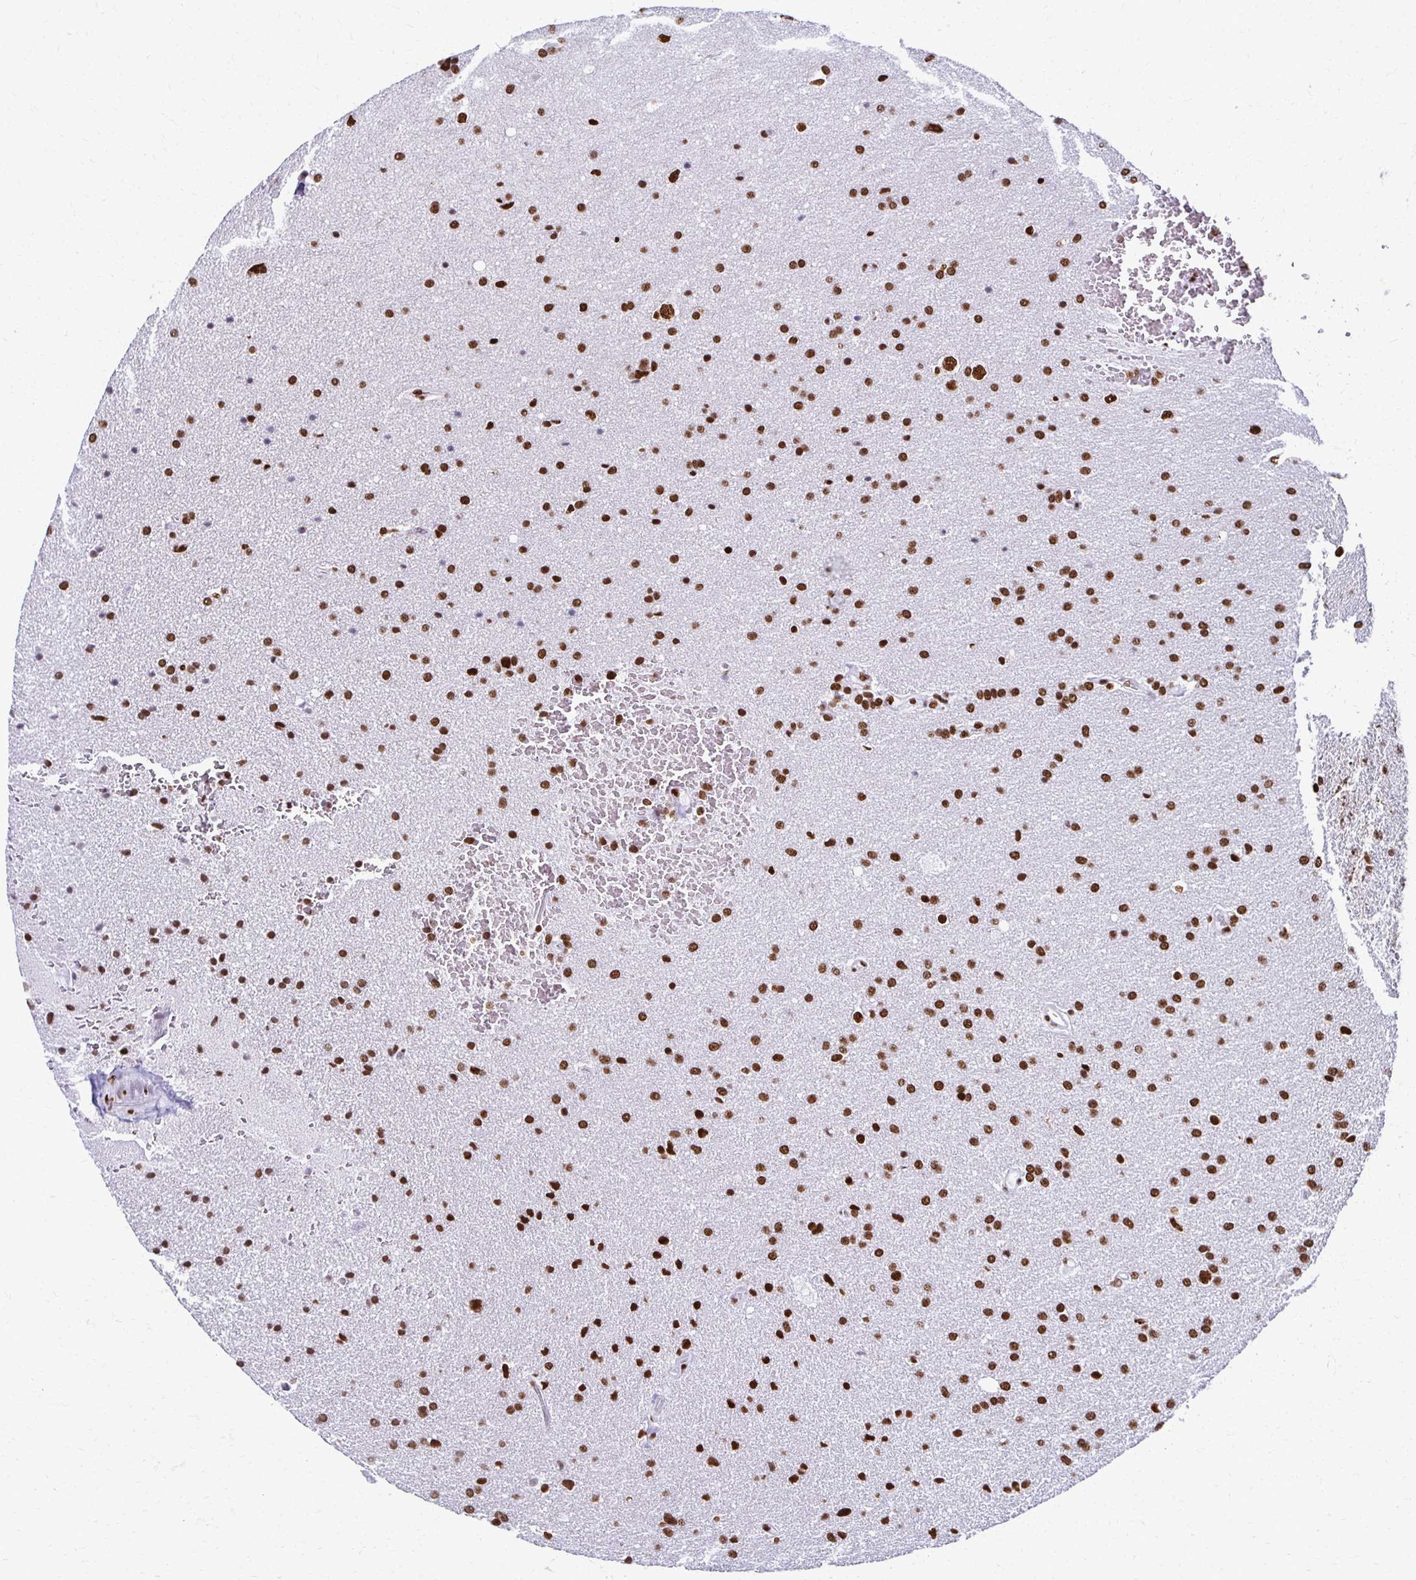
{"staining": {"intensity": "strong", "quantity": ">75%", "location": "nuclear"}, "tissue": "glioma", "cell_type": "Tumor cells", "image_type": "cancer", "snomed": [{"axis": "morphology", "description": "Glioma, malignant, Low grade"}, {"axis": "topography", "description": "Brain"}], "caption": "Protein expression analysis of human malignant low-grade glioma reveals strong nuclear positivity in about >75% of tumor cells.", "gene": "NONO", "patient": {"sex": "female", "age": 34}}